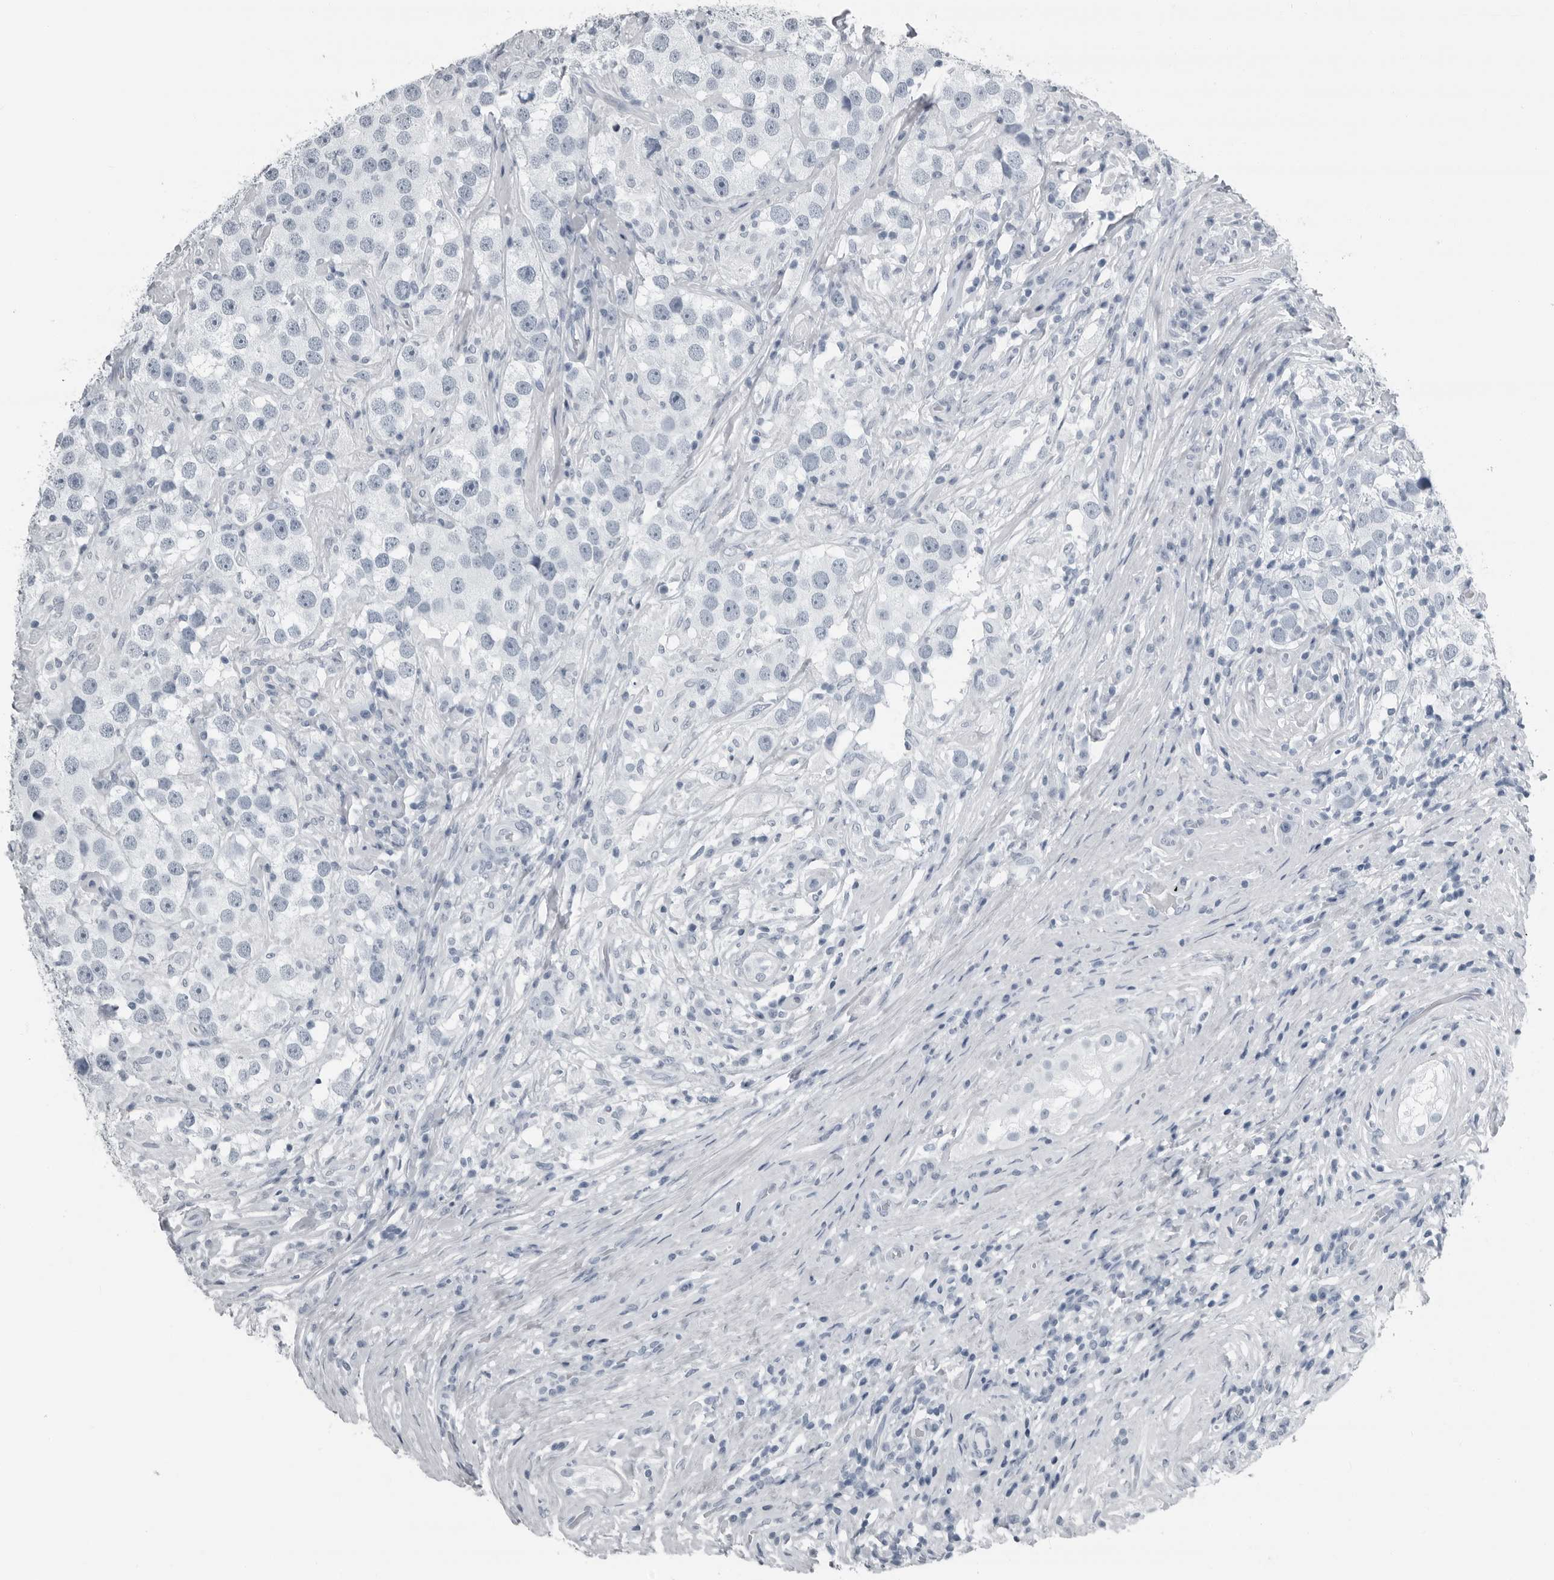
{"staining": {"intensity": "negative", "quantity": "none", "location": "none"}, "tissue": "testis cancer", "cell_type": "Tumor cells", "image_type": "cancer", "snomed": [{"axis": "morphology", "description": "Seminoma, NOS"}, {"axis": "topography", "description": "Testis"}], "caption": "The IHC micrograph has no significant positivity in tumor cells of seminoma (testis) tissue.", "gene": "PRSS1", "patient": {"sex": "male", "age": 49}}